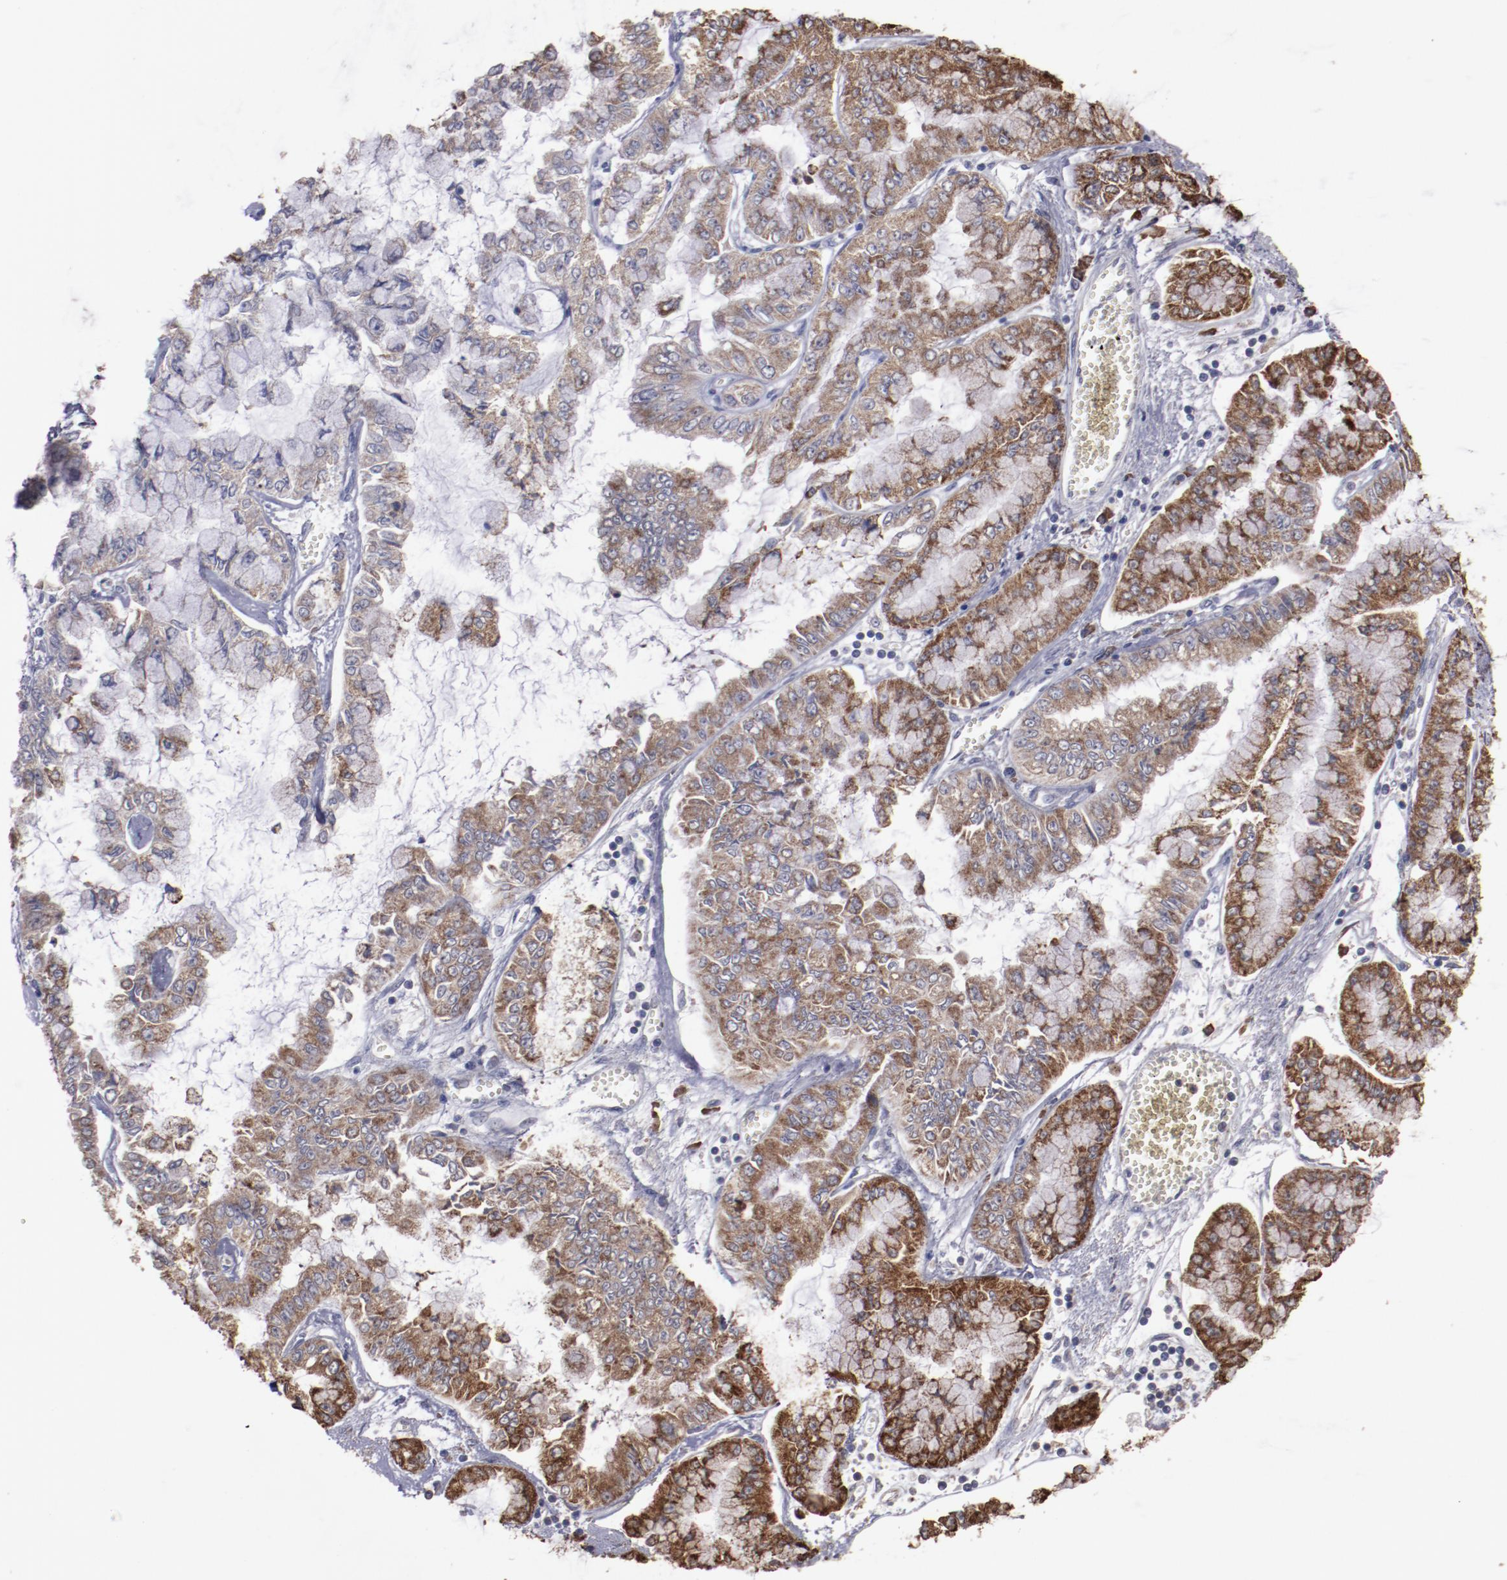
{"staining": {"intensity": "strong", "quantity": ">75%", "location": "cytoplasmic/membranous"}, "tissue": "liver cancer", "cell_type": "Tumor cells", "image_type": "cancer", "snomed": [{"axis": "morphology", "description": "Cholangiocarcinoma"}, {"axis": "topography", "description": "Liver"}], "caption": "This is an image of IHC staining of liver cancer (cholangiocarcinoma), which shows strong positivity in the cytoplasmic/membranous of tumor cells.", "gene": "RPS4Y1", "patient": {"sex": "female", "age": 79}}